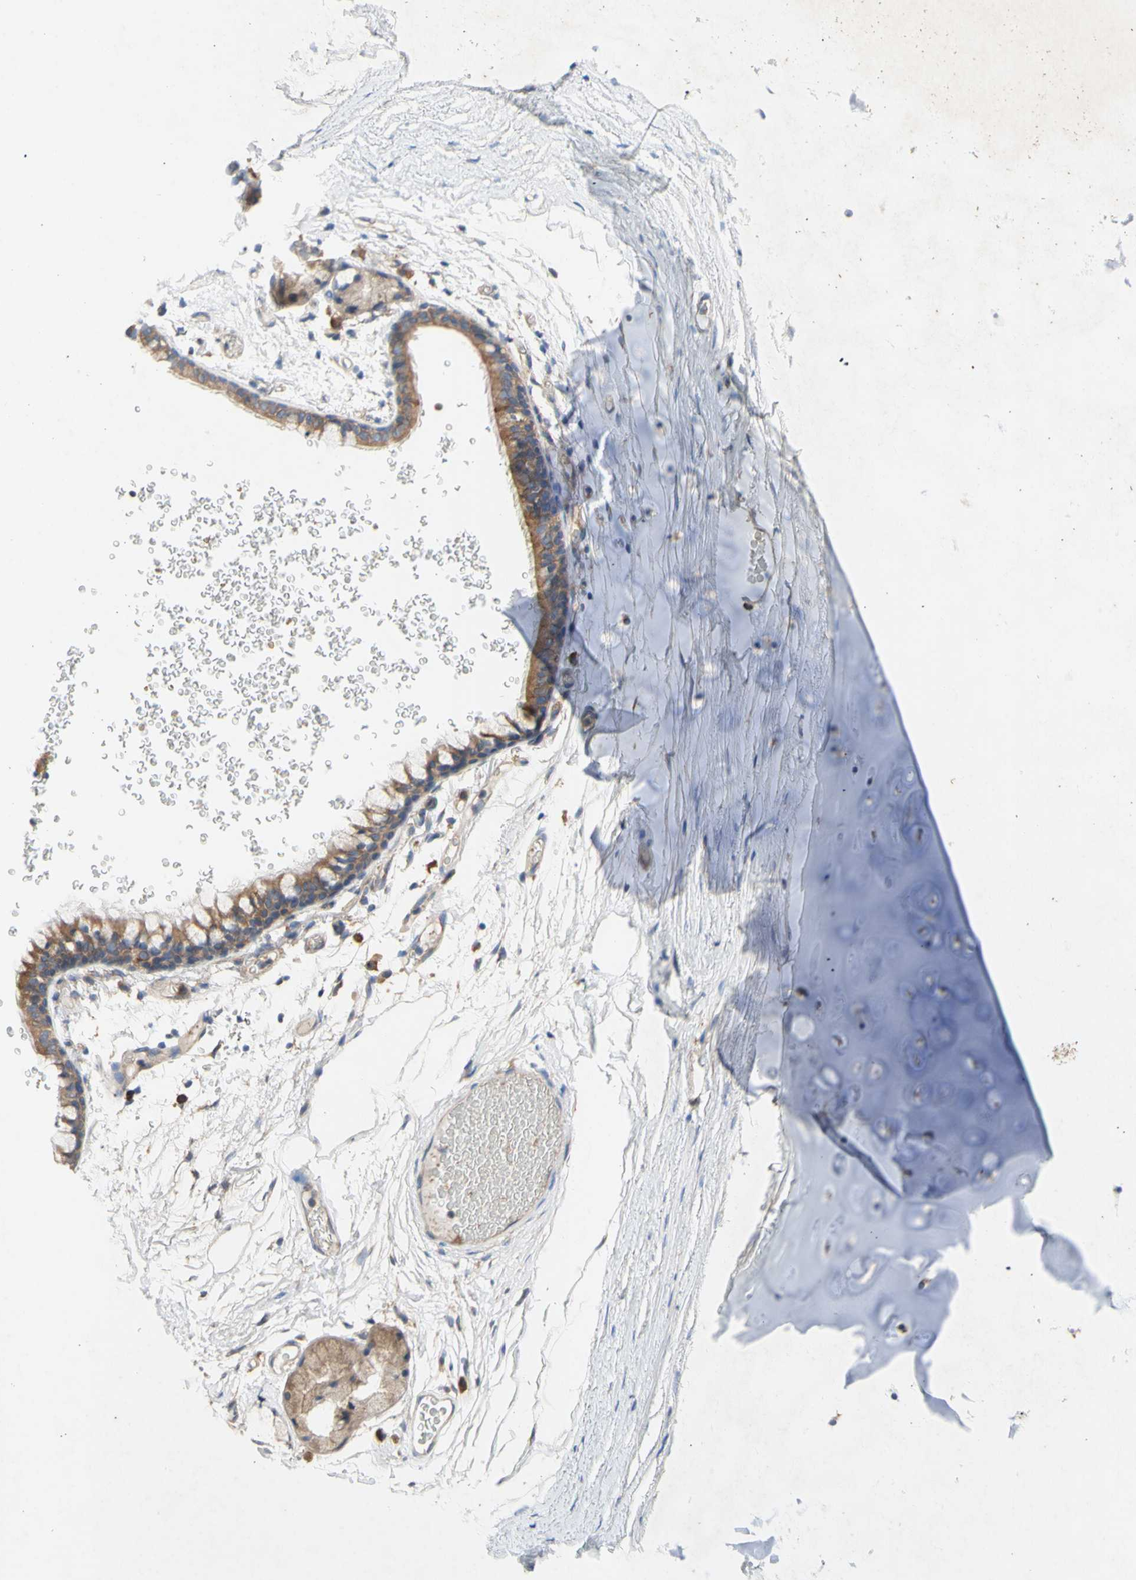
{"staining": {"intensity": "negative", "quantity": "none", "location": "none"}, "tissue": "adipose tissue", "cell_type": "Adipocytes", "image_type": "normal", "snomed": [{"axis": "morphology", "description": "Normal tissue, NOS"}, {"axis": "topography", "description": "Bronchus"}], "caption": "High power microscopy photomicrograph of an immunohistochemistry (IHC) photomicrograph of normal adipose tissue, revealing no significant expression in adipocytes. Brightfield microscopy of immunohistochemistry (IHC) stained with DAB (3,3'-diaminobenzidine) (brown) and hematoxylin (blue), captured at high magnification.", "gene": "KLC1", "patient": {"sex": "female", "age": 73}}